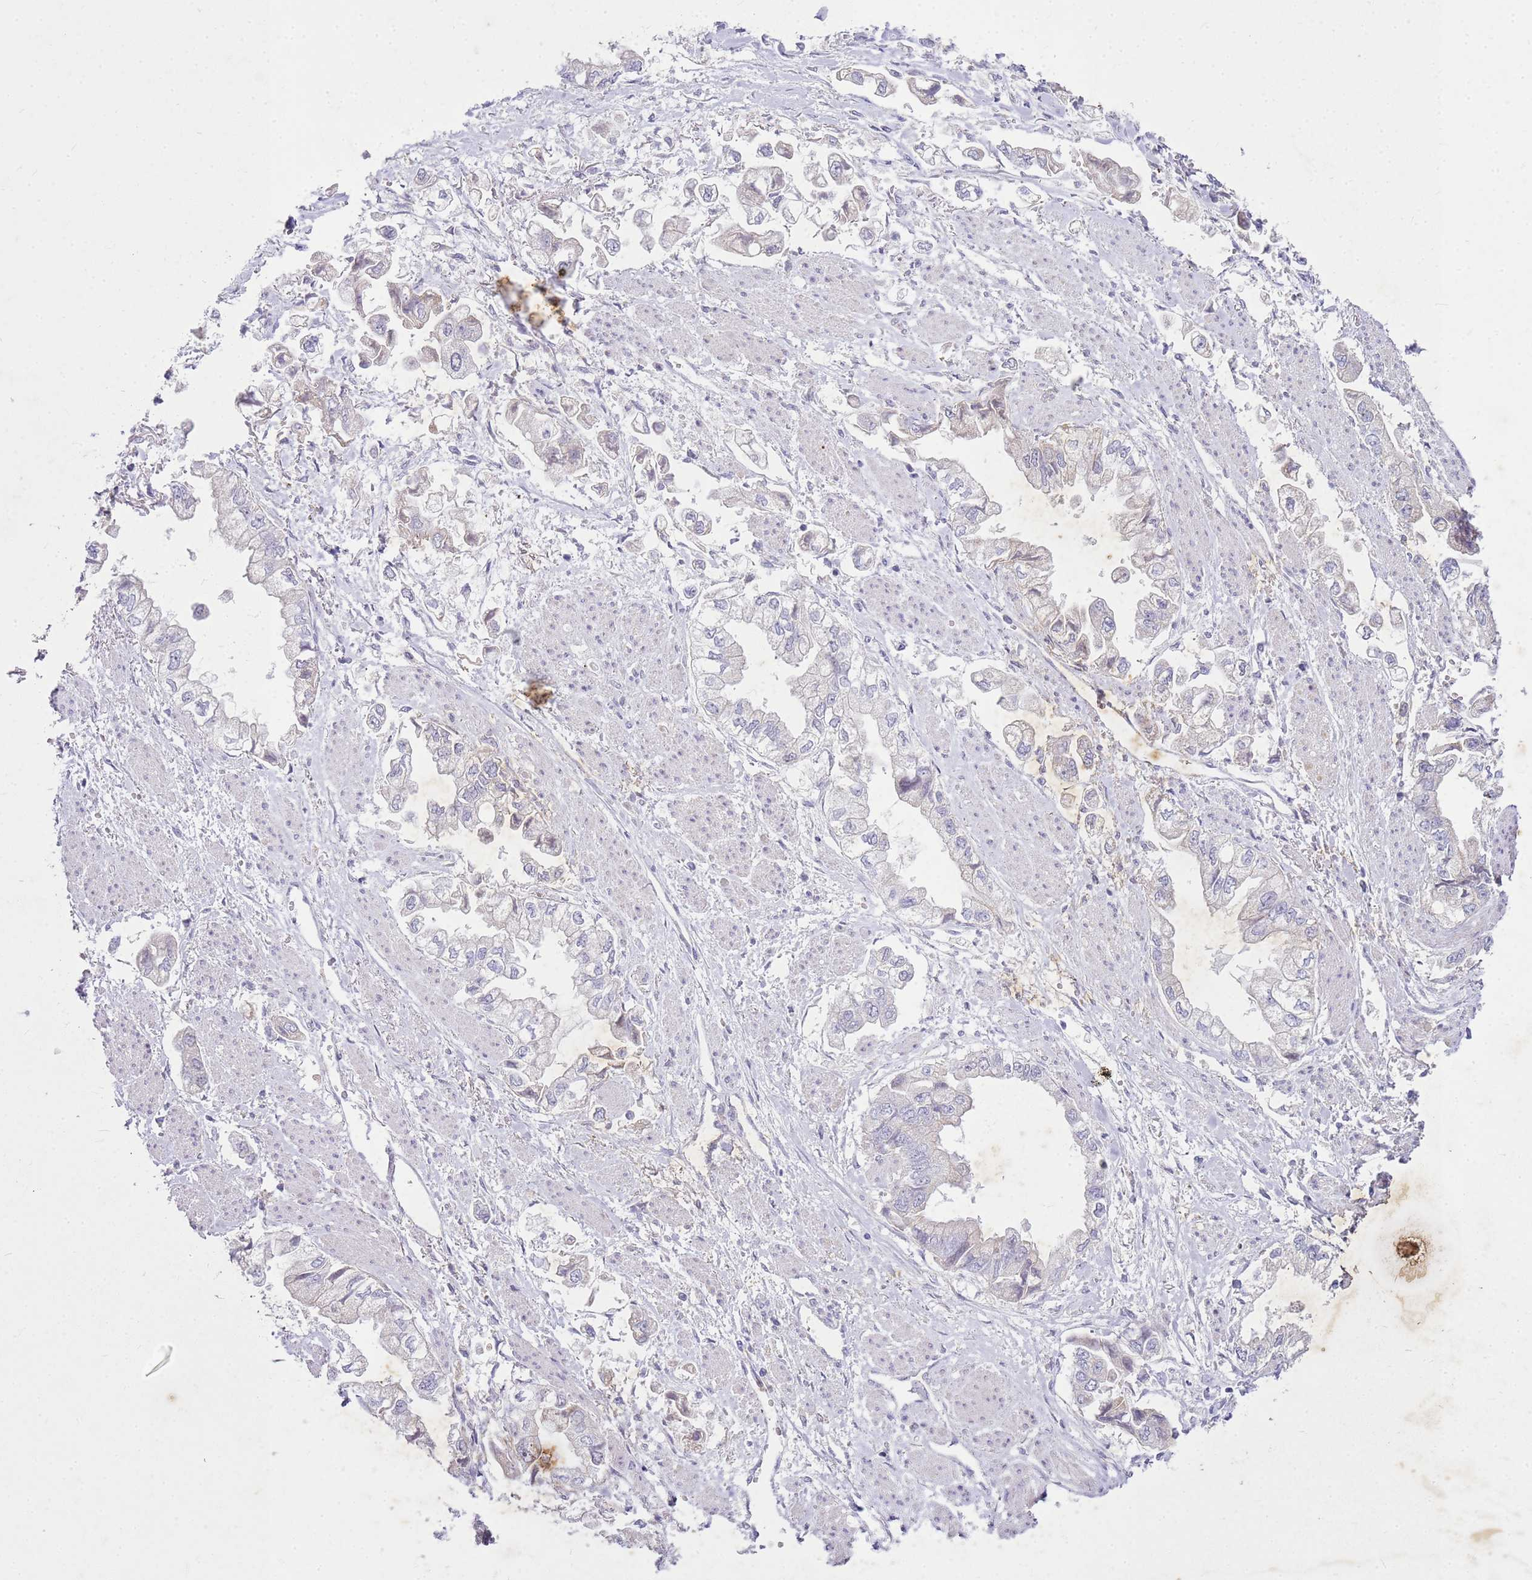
{"staining": {"intensity": "negative", "quantity": "none", "location": "none"}, "tissue": "stomach cancer", "cell_type": "Tumor cells", "image_type": "cancer", "snomed": [{"axis": "morphology", "description": "Adenocarcinoma, NOS"}, {"axis": "topography", "description": "Stomach"}], "caption": "Immunohistochemistry (IHC) photomicrograph of stomach cancer (adenocarcinoma) stained for a protein (brown), which shows no positivity in tumor cells.", "gene": "FABP2", "patient": {"sex": "male", "age": 62}}